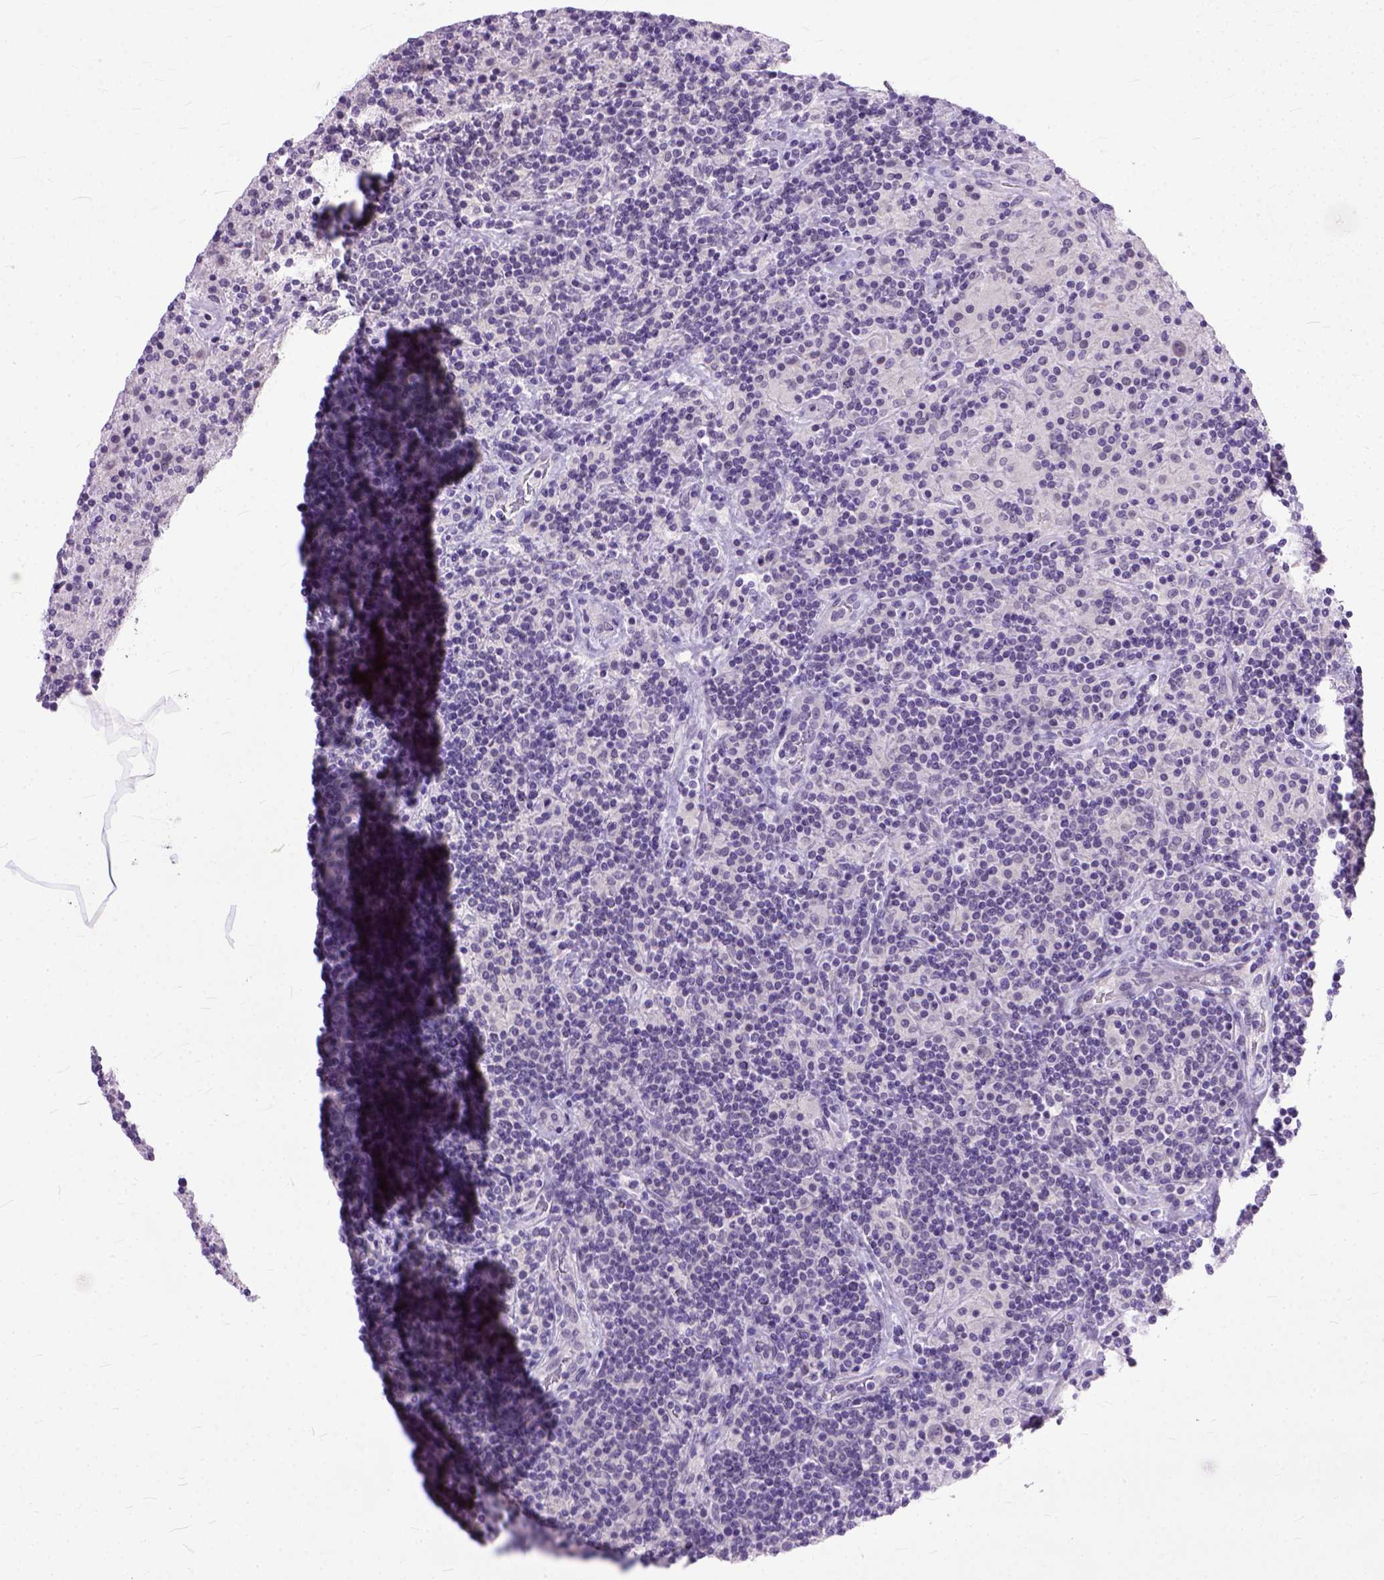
{"staining": {"intensity": "negative", "quantity": "none", "location": "none"}, "tissue": "lymphoma", "cell_type": "Tumor cells", "image_type": "cancer", "snomed": [{"axis": "morphology", "description": "Hodgkin's disease, NOS"}, {"axis": "topography", "description": "Lymph node"}], "caption": "IHC of human Hodgkin's disease reveals no staining in tumor cells.", "gene": "TCEAL7", "patient": {"sex": "male", "age": 70}}